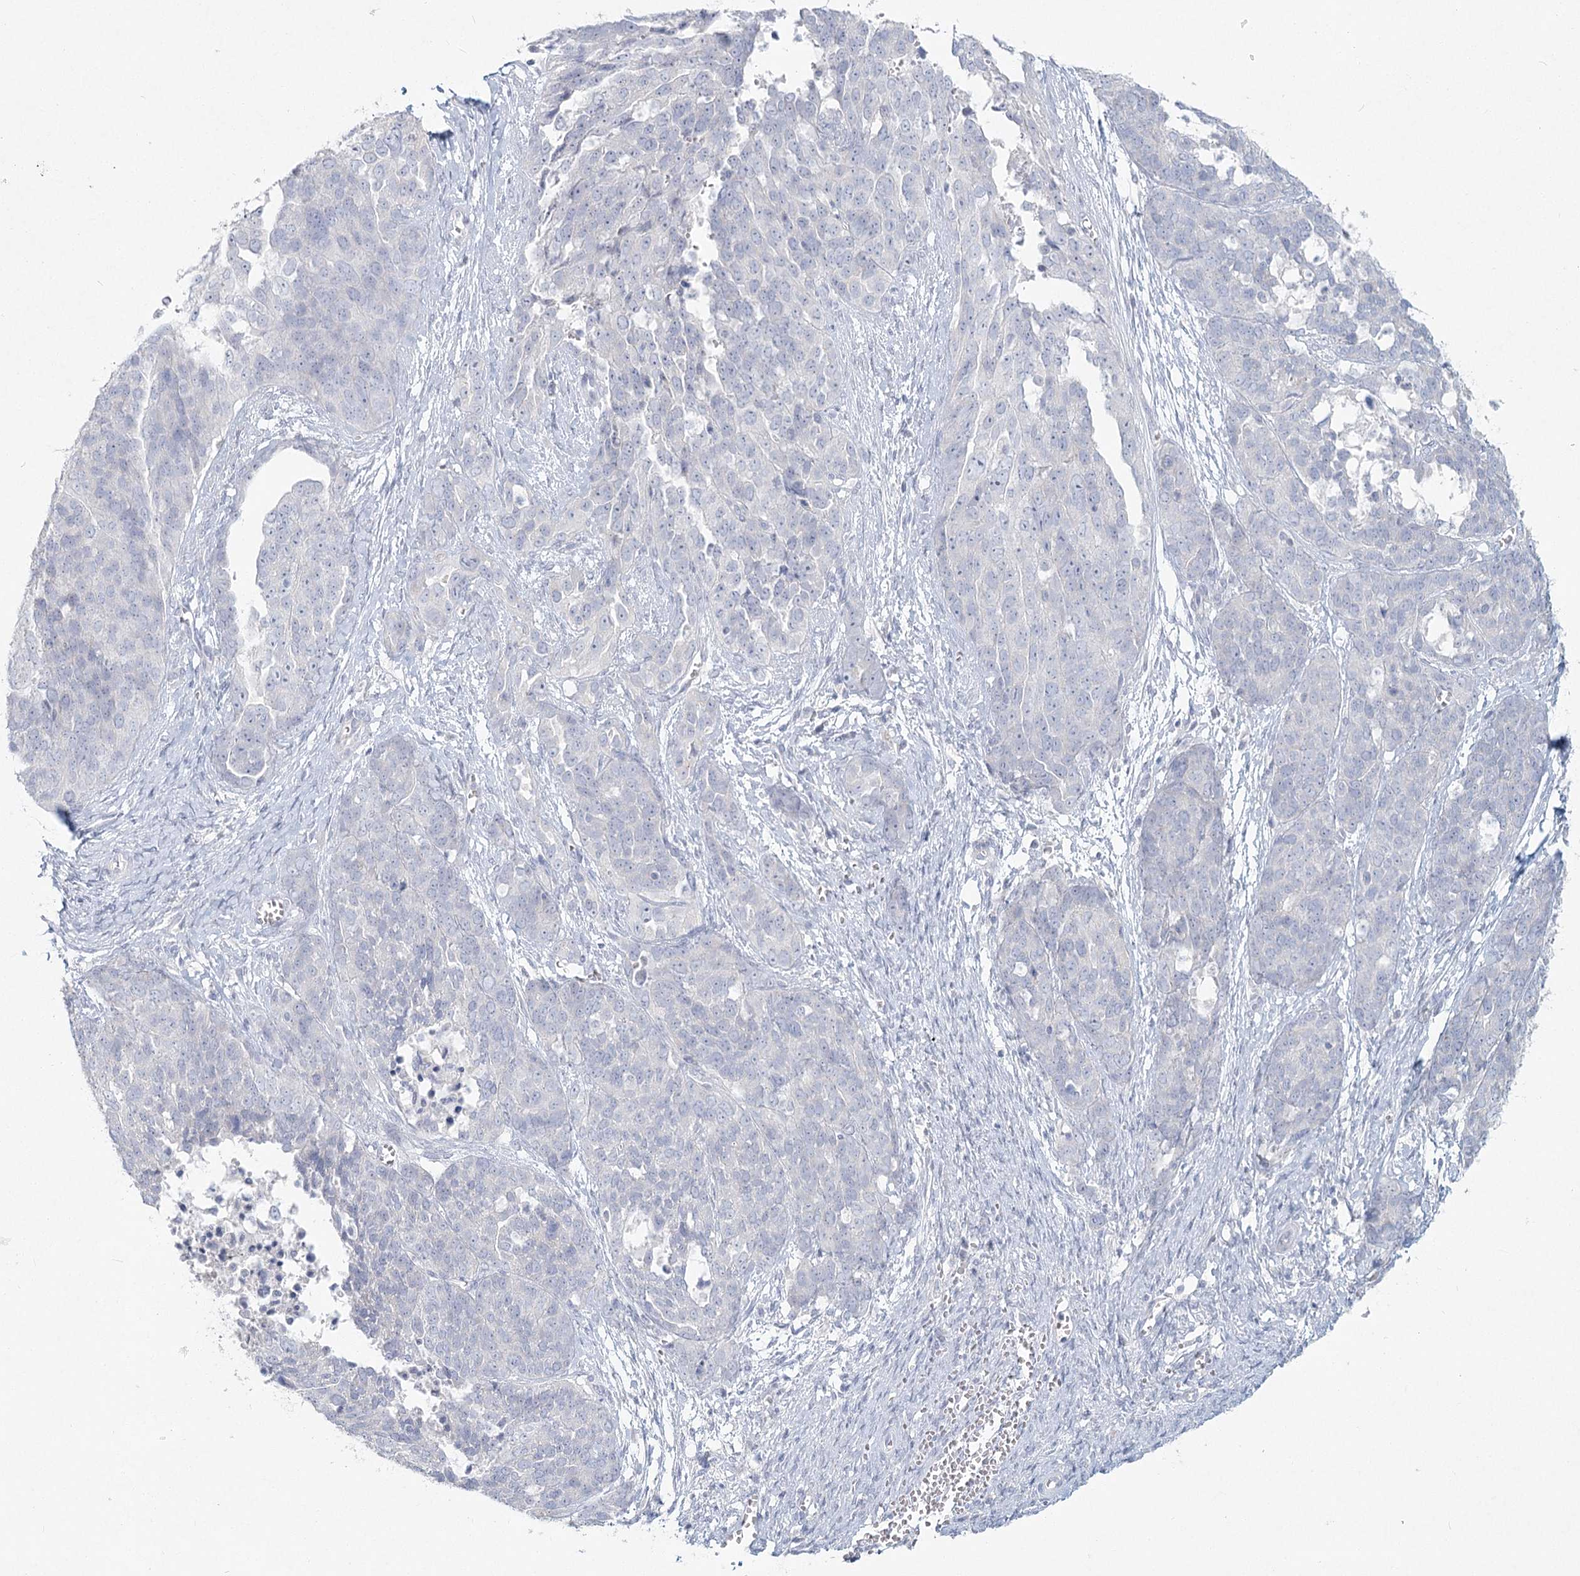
{"staining": {"intensity": "negative", "quantity": "none", "location": "none"}, "tissue": "ovarian cancer", "cell_type": "Tumor cells", "image_type": "cancer", "snomed": [{"axis": "morphology", "description": "Cystadenocarcinoma, serous, NOS"}, {"axis": "topography", "description": "Ovary"}], "caption": "Immunohistochemistry histopathology image of neoplastic tissue: ovarian serous cystadenocarcinoma stained with DAB exhibits no significant protein positivity in tumor cells.", "gene": "LRP2BP", "patient": {"sex": "female", "age": 44}}